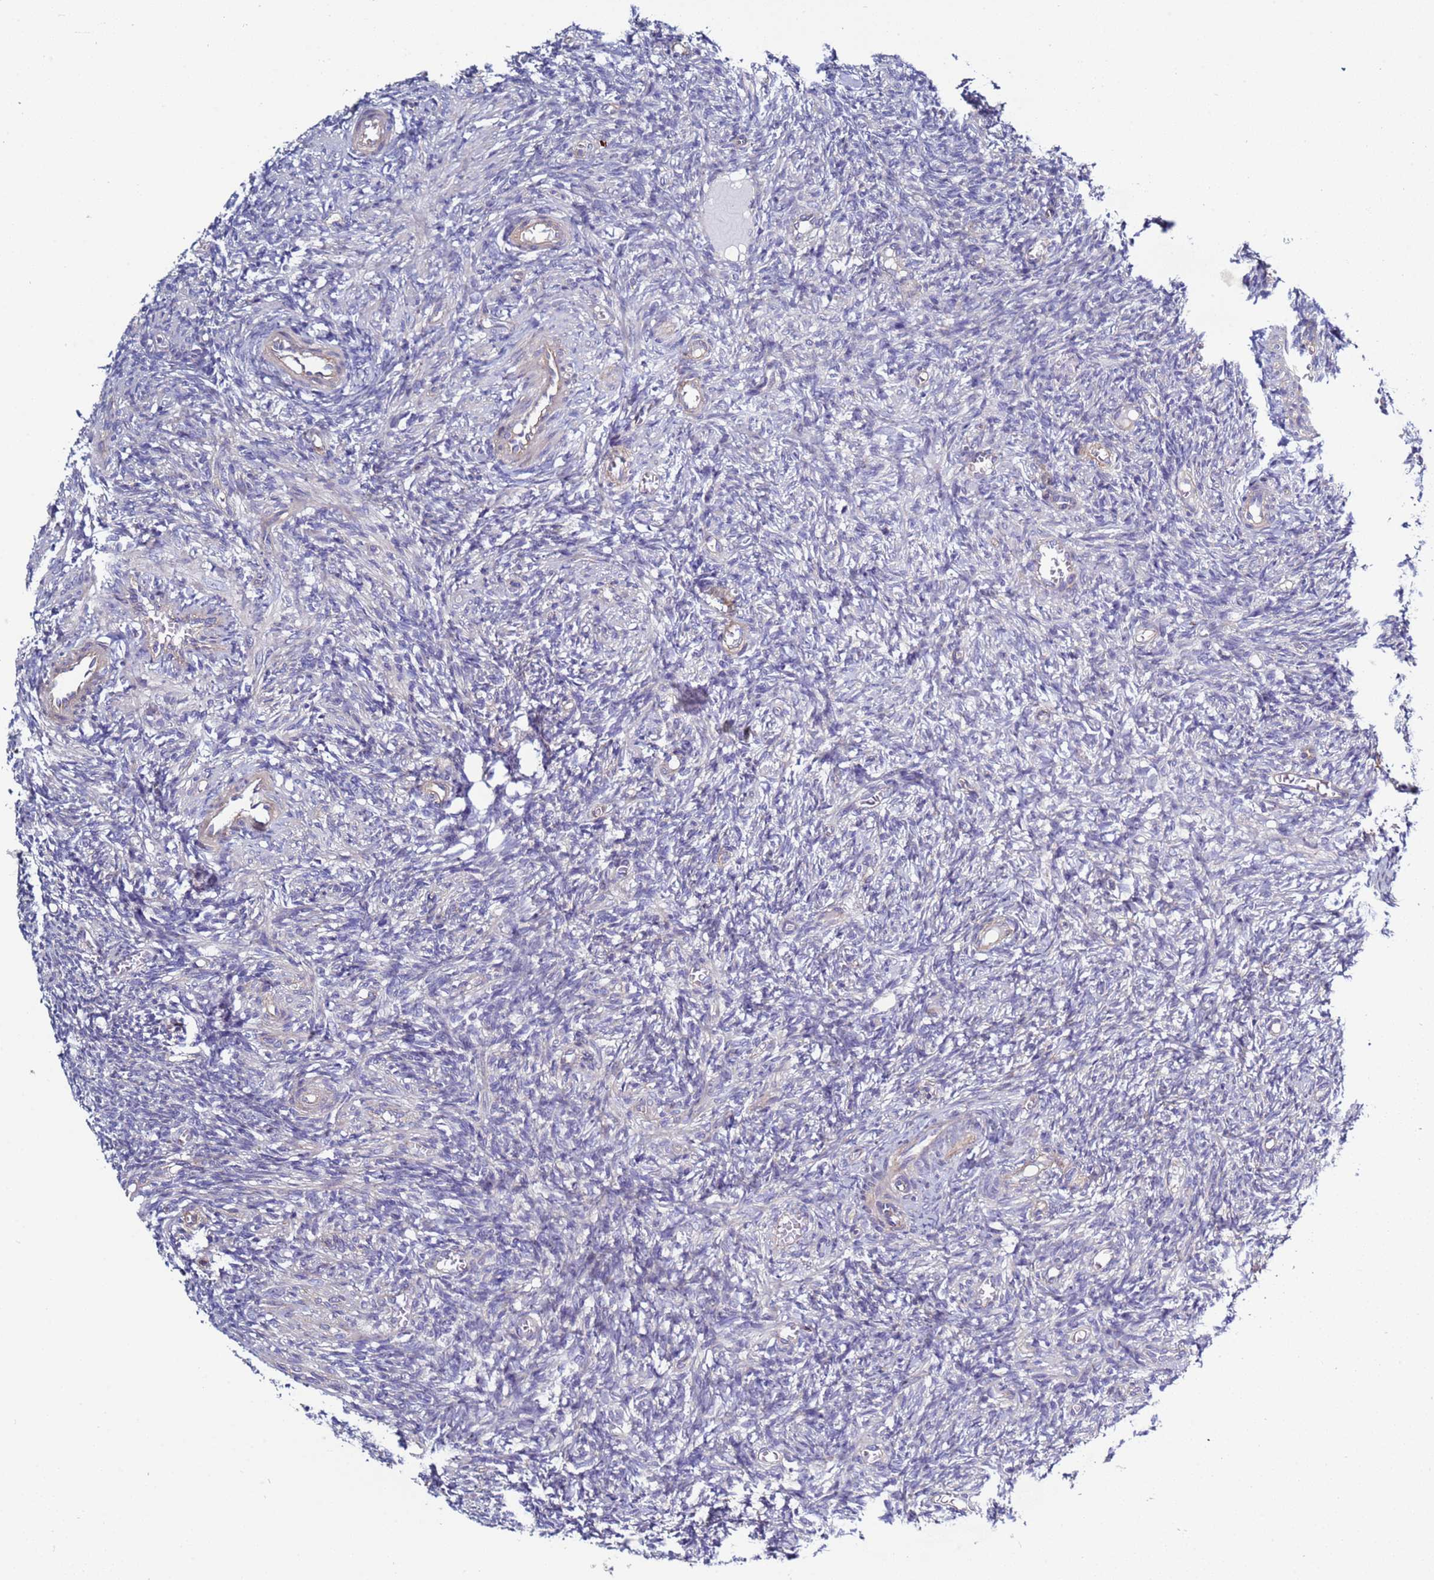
{"staining": {"intensity": "negative", "quantity": "none", "location": "none"}, "tissue": "ovary", "cell_type": "Ovarian stroma cells", "image_type": "normal", "snomed": [{"axis": "morphology", "description": "Normal tissue, NOS"}, {"axis": "topography", "description": "Ovary"}], "caption": "An immunohistochemistry (IHC) image of unremarkable ovary is shown. There is no staining in ovarian stroma cells of ovary.", "gene": "EFCAB8", "patient": {"sex": "female", "age": 27}}